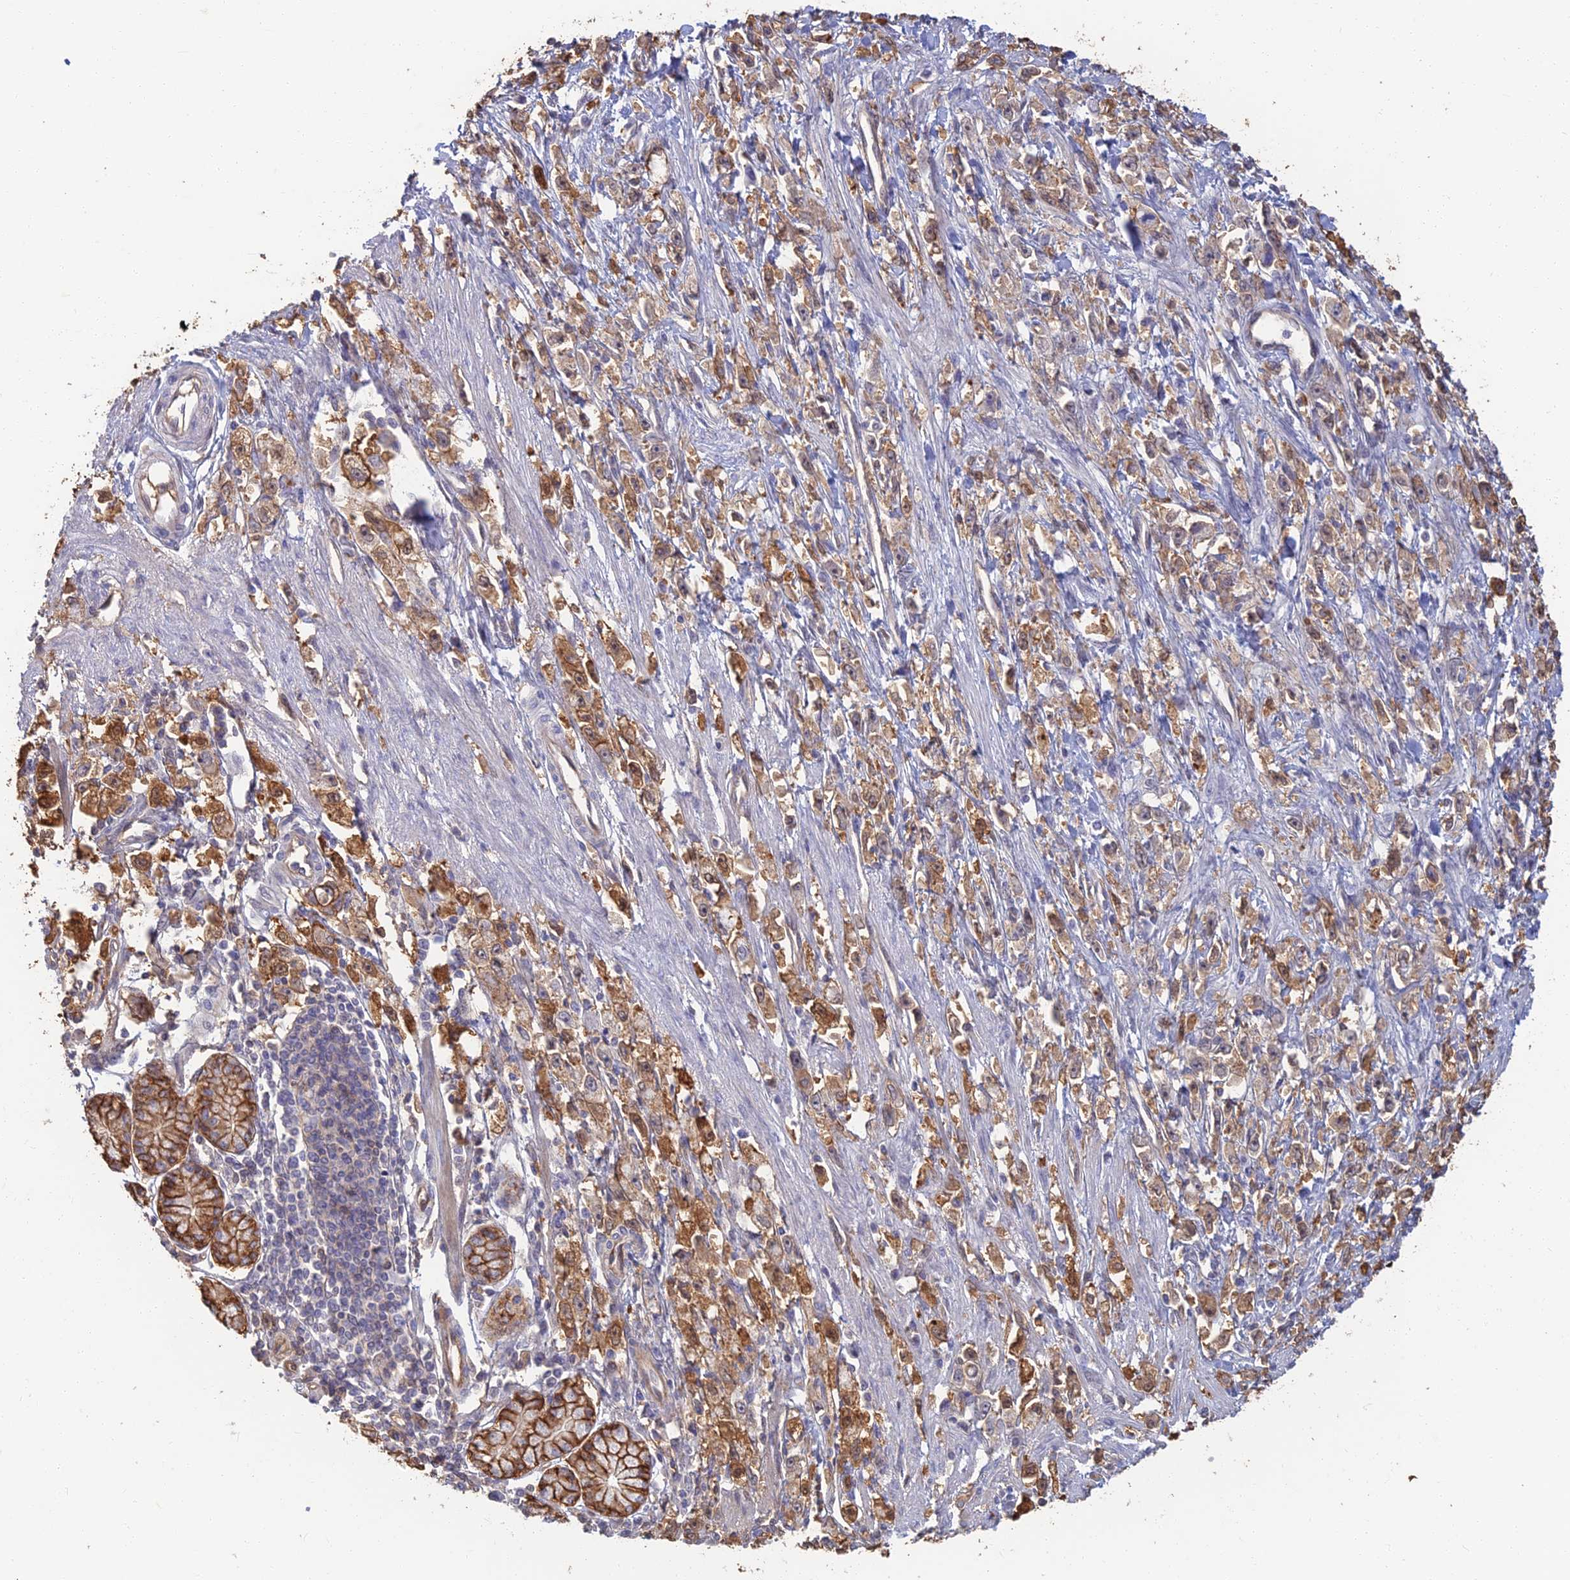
{"staining": {"intensity": "moderate", "quantity": ">75%", "location": "cytoplasmic/membranous"}, "tissue": "stomach cancer", "cell_type": "Tumor cells", "image_type": "cancer", "snomed": [{"axis": "morphology", "description": "Adenocarcinoma, NOS"}, {"axis": "topography", "description": "Stomach"}], "caption": "Protein staining of stomach adenocarcinoma tissue reveals moderate cytoplasmic/membranous staining in about >75% of tumor cells. (IHC, brightfield microscopy, high magnification).", "gene": "LRRN3", "patient": {"sex": "female", "age": 59}}